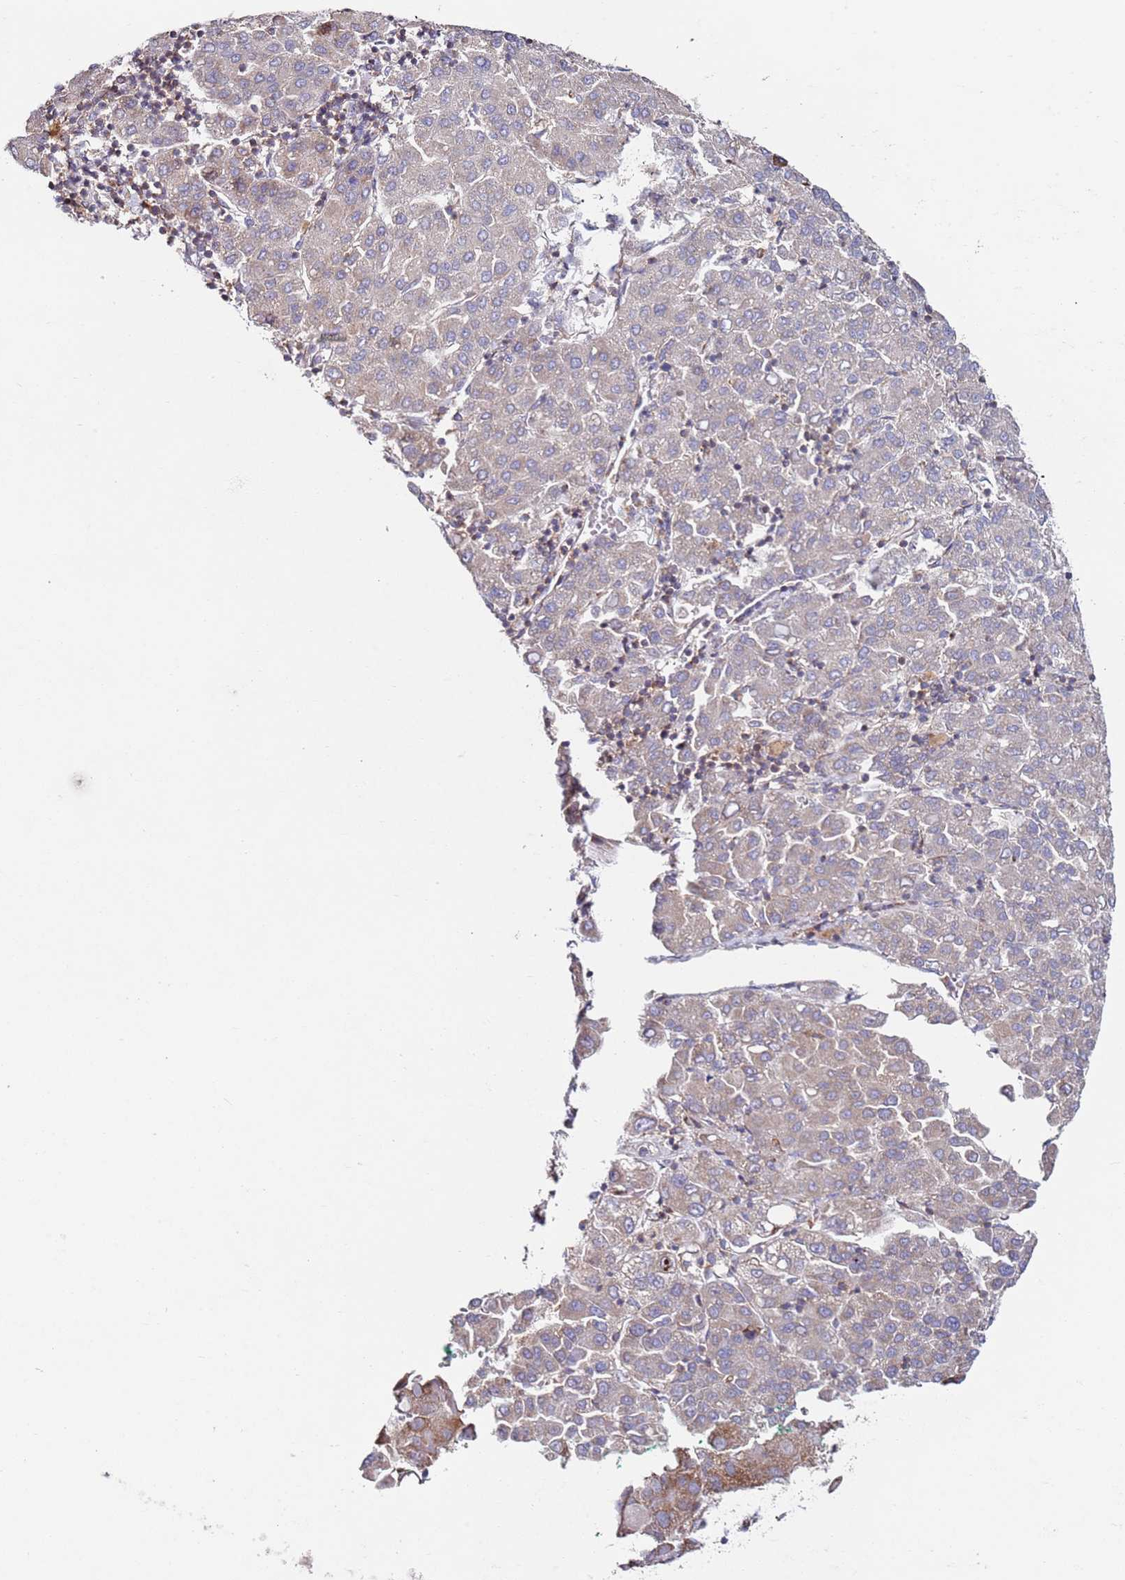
{"staining": {"intensity": "moderate", "quantity": "<25%", "location": "cytoplasmic/membranous"}, "tissue": "liver cancer", "cell_type": "Tumor cells", "image_type": "cancer", "snomed": [{"axis": "morphology", "description": "Carcinoma, Hepatocellular, NOS"}, {"axis": "topography", "description": "Liver"}], "caption": "Immunohistochemistry (DAB (3,3'-diaminobenzidine)) staining of liver cancer (hepatocellular carcinoma) reveals moderate cytoplasmic/membranous protein expression in approximately <25% of tumor cells.", "gene": "CNOT9", "patient": {"sex": "male", "age": 65}}